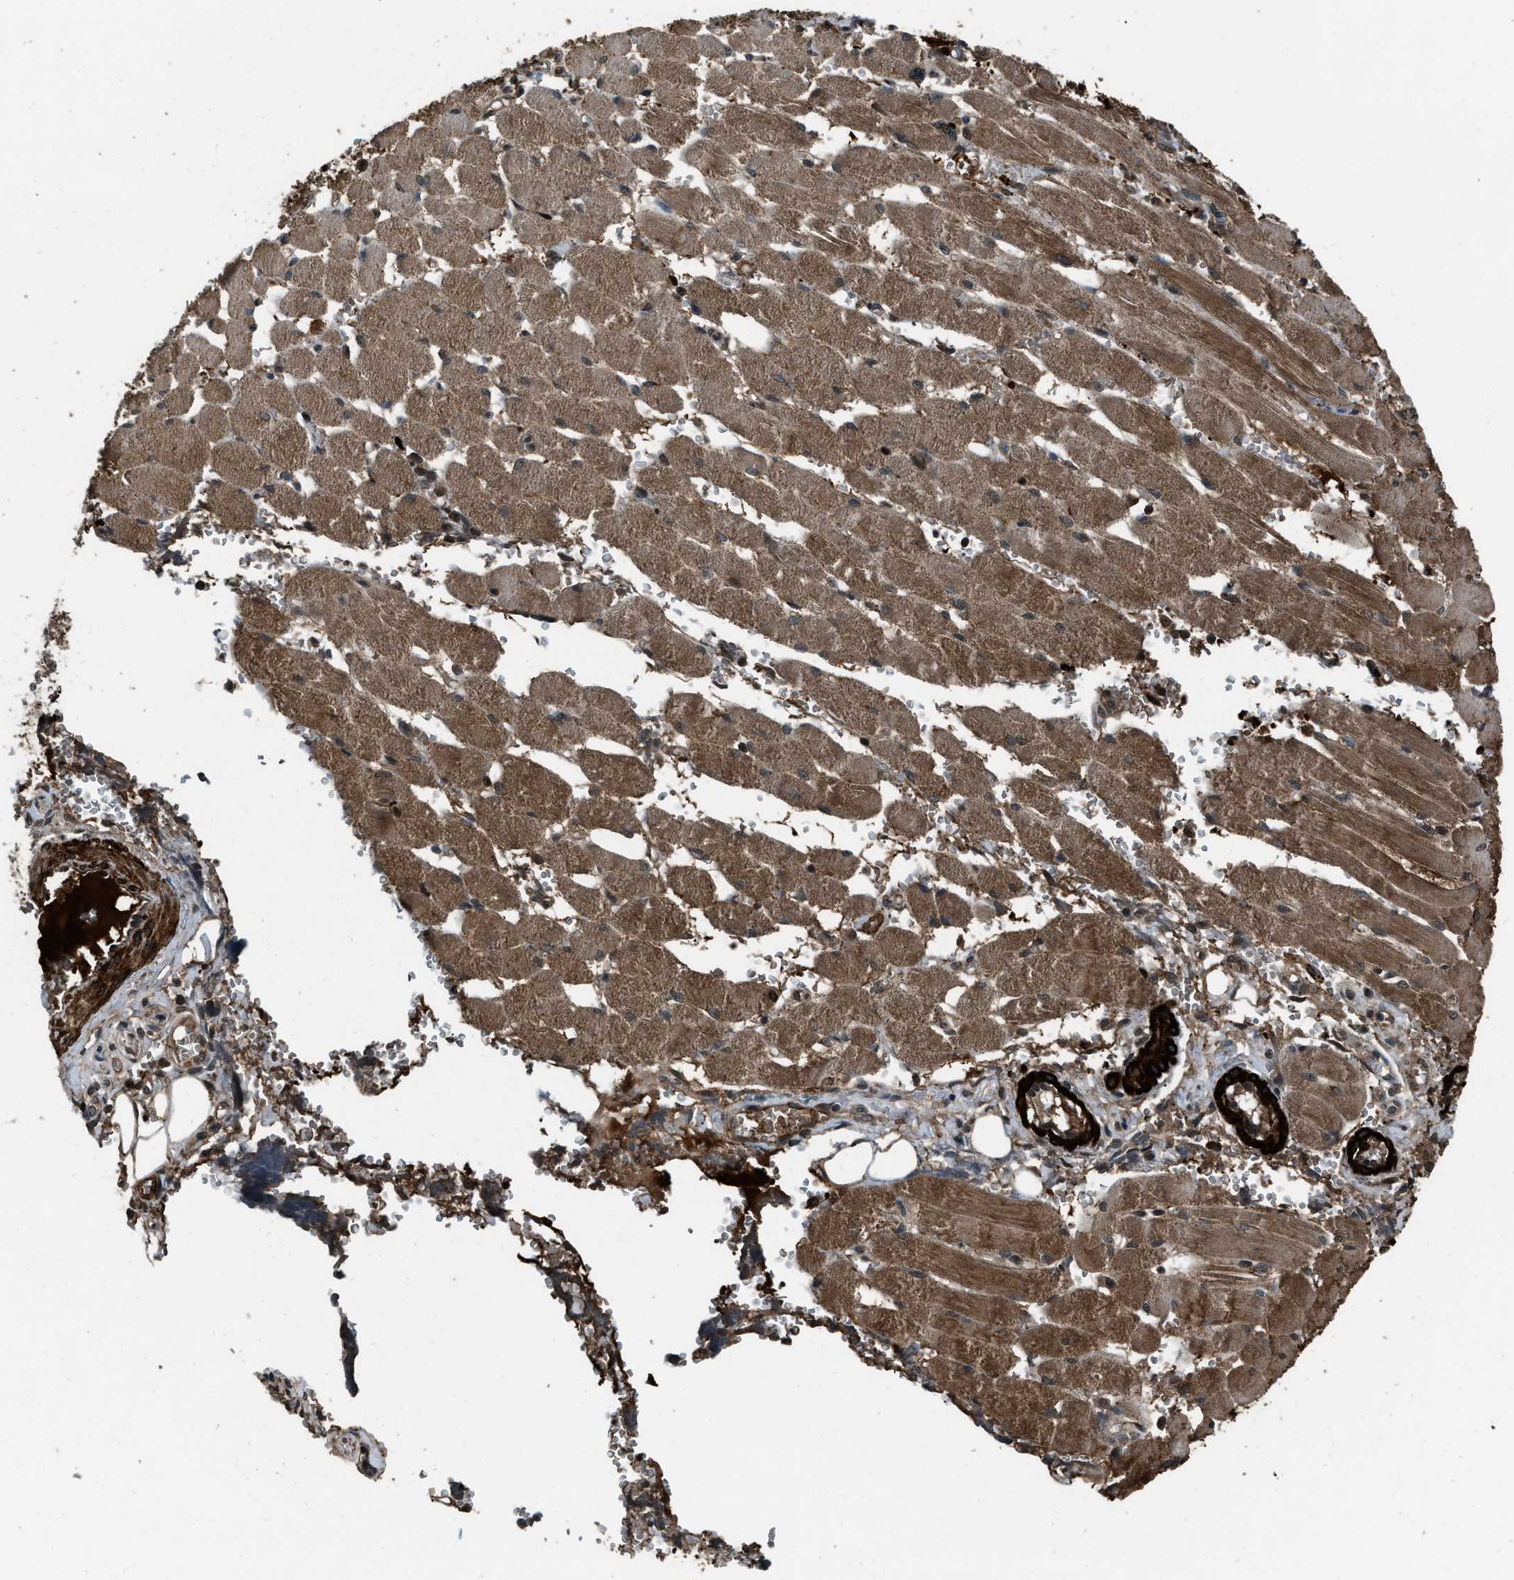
{"staining": {"intensity": "strong", "quantity": ">75%", "location": "cytoplasmic/membranous"}, "tissue": "adipose tissue", "cell_type": "Adipocytes", "image_type": "normal", "snomed": [{"axis": "morphology", "description": "Squamous cell carcinoma, NOS"}, {"axis": "topography", "description": "Oral tissue"}, {"axis": "topography", "description": "Head-Neck"}], "caption": "Human adipose tissue stained with a brown dye displays strong cytoplasmic/membranous positive positivity in approximately >75% of adipocytes.", "gene": "IRAK4", "patient": {"sex": "female", "age": 50}}